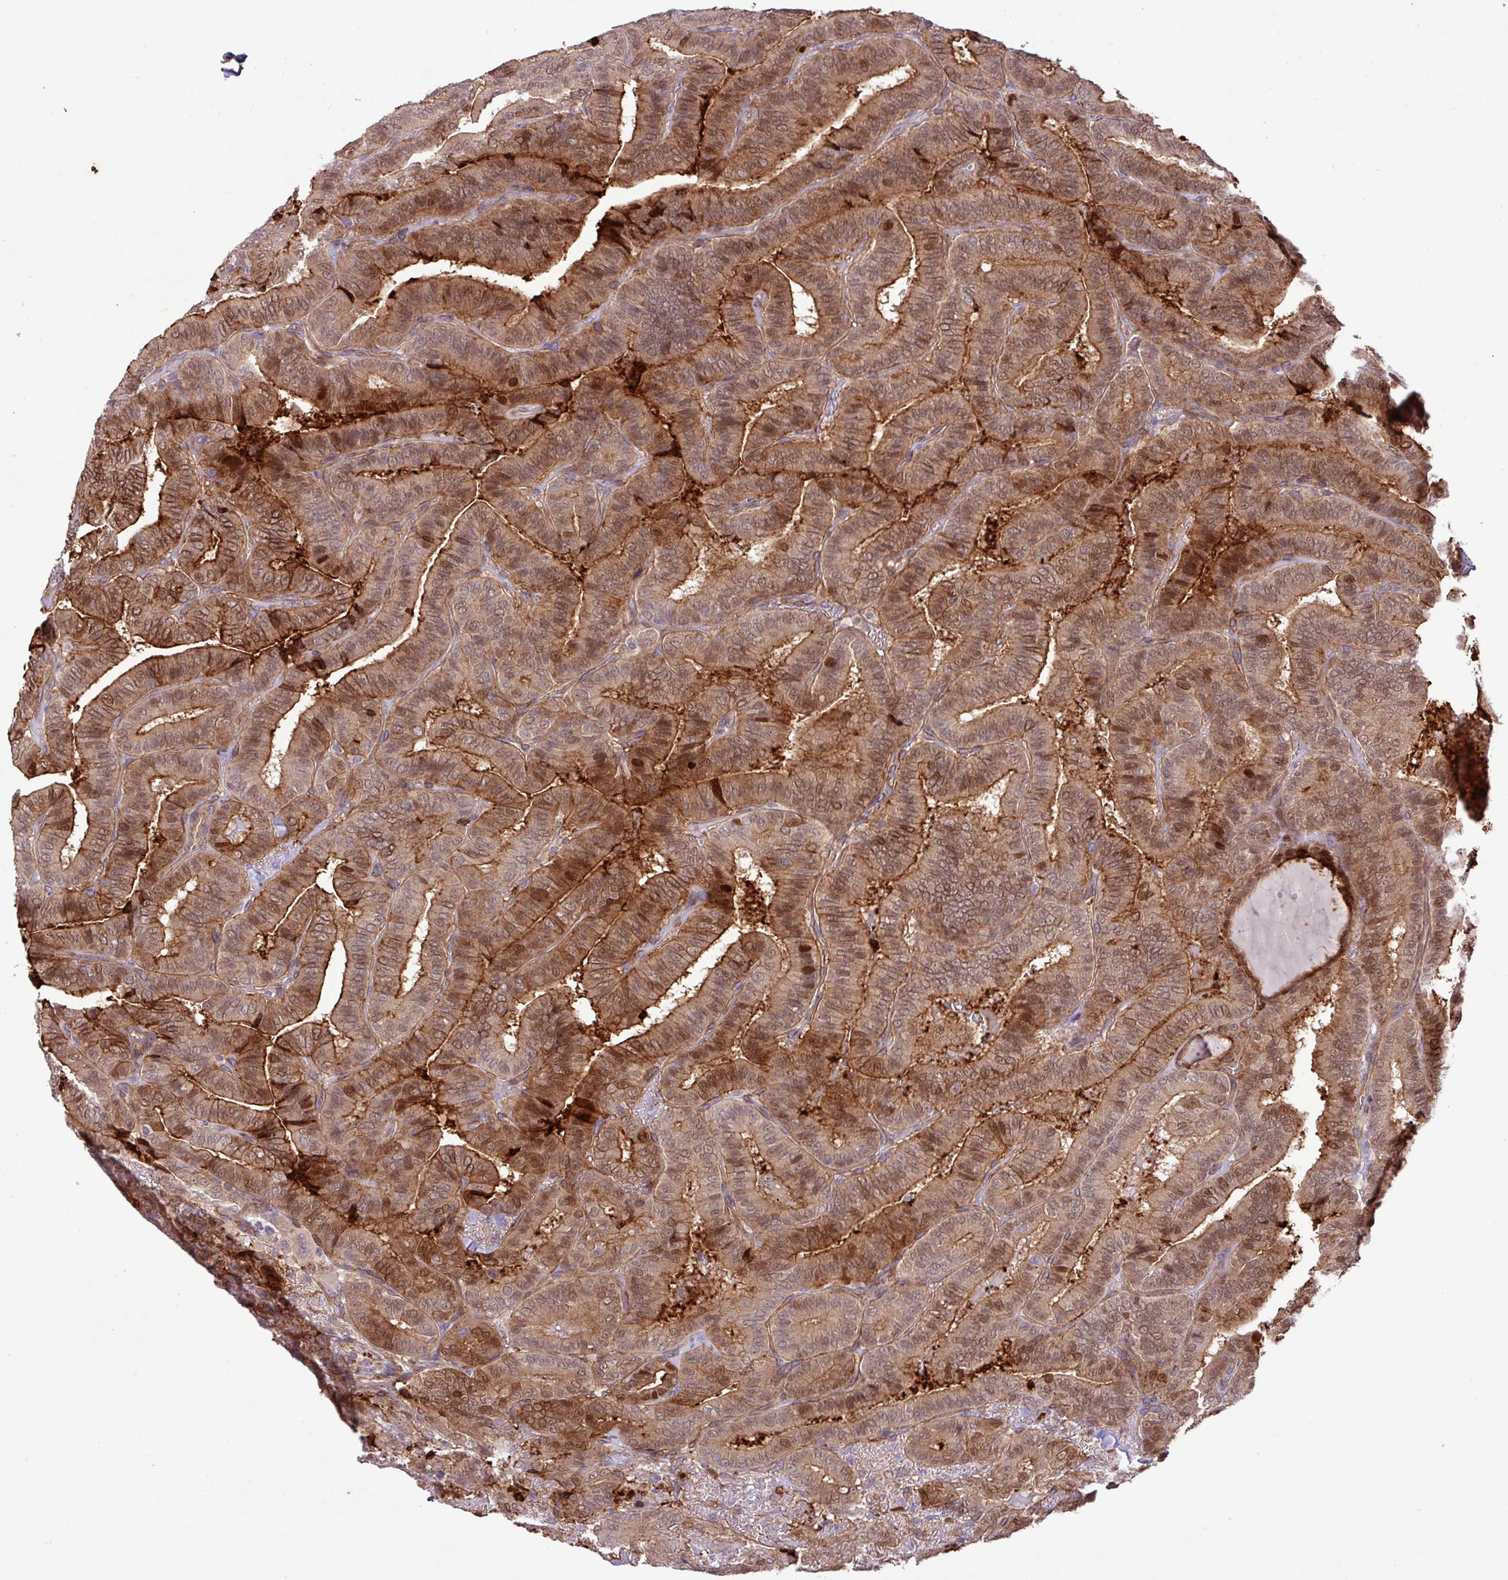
{"staining": {"intensity": "moderate", "quantity": "25%-75%", "location": "cytoplasmic/membranous,nuclear"}, "tissue": "thyroid cancer", "cell_type": "Tumor cells", "image_type": "cancer", "snomed": [{"axis": "morphology", "description": "Papillary adenocarcinoma, NOS"}, {"axis": "topography", "description": "Thyroid gland"}], "caption": "Protein staining of thyroid papillary adenocarcinoma tissue demonstrates moderate cytoplasmic/membranous and nuclear positivity in approximately 25%-75% of tumor cells. (IHC, brightfield microscopy, high magnification).", "gene": "CNTRL", "patient": {"sex": "male", "age": 61}}